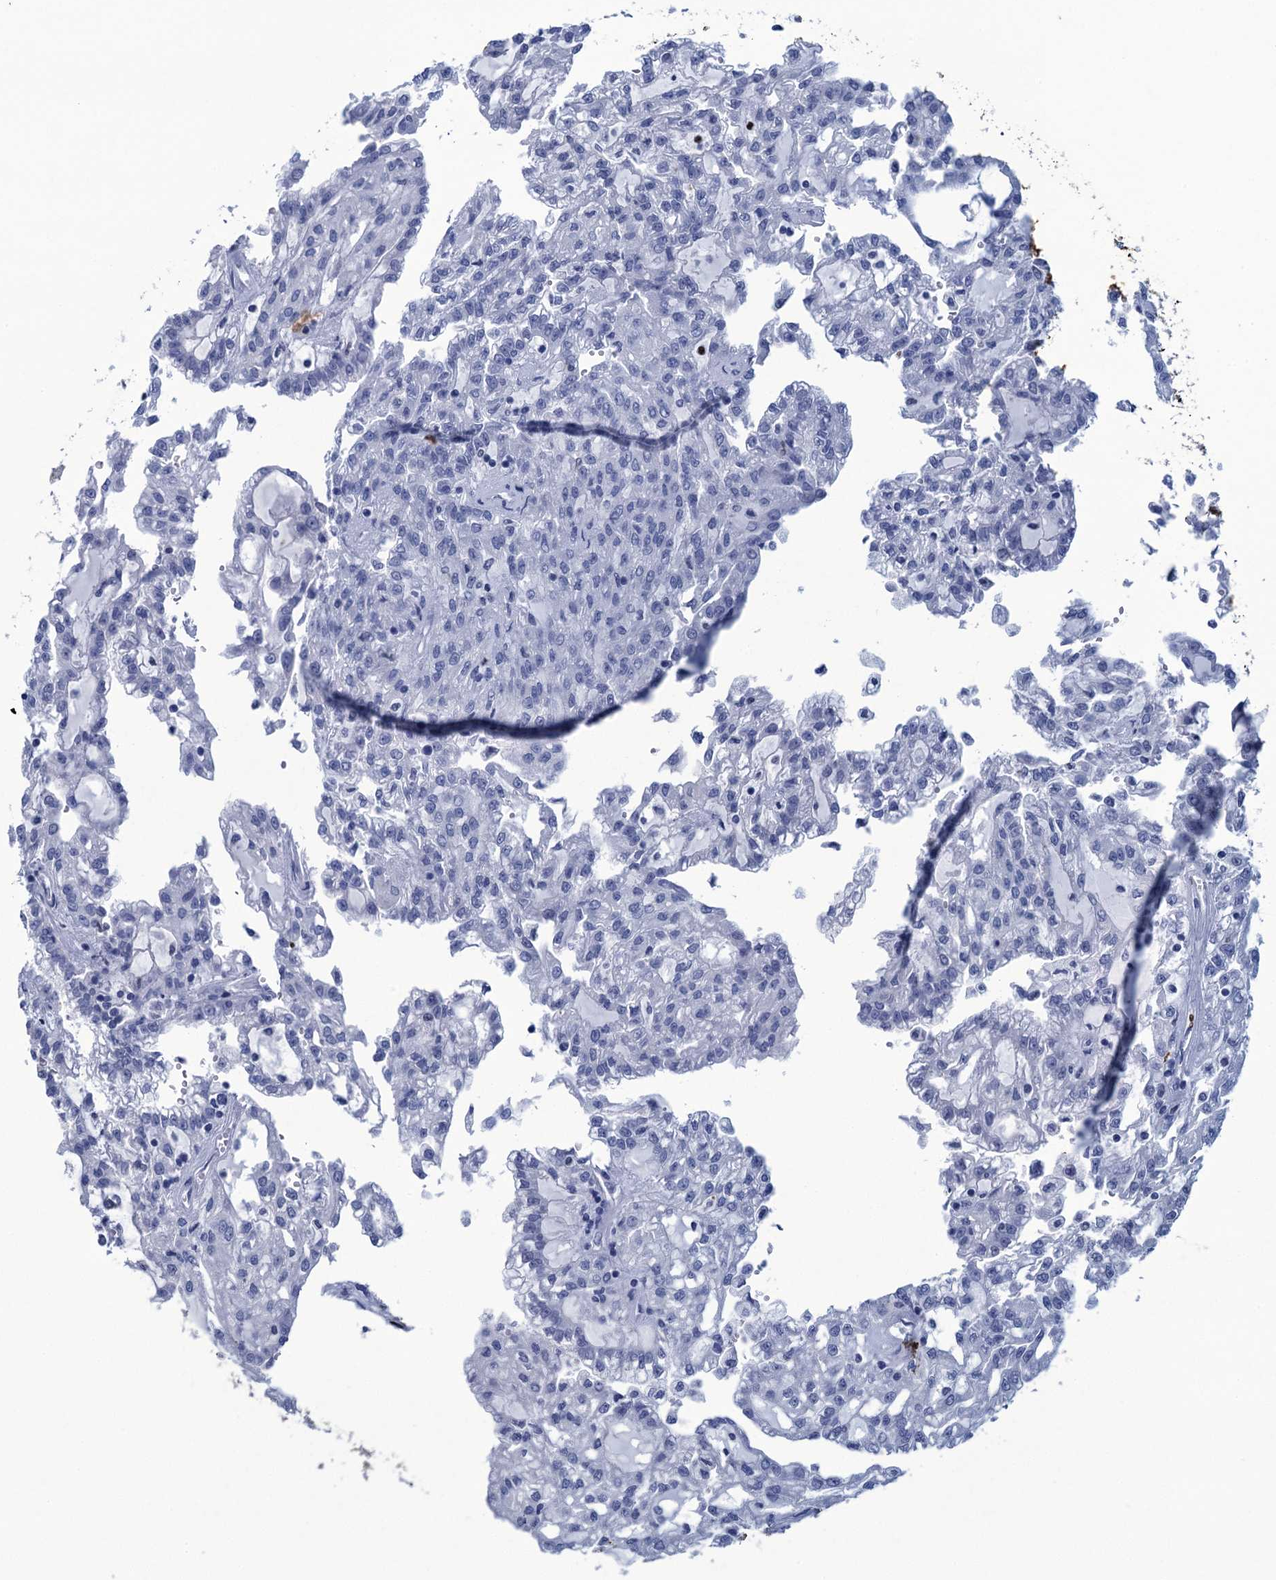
{"staining": {"intensity": "negative", "quantity": "none", "location": "none"}, "tissue": "renal cancer", "cell_type": "Tumor cells", "image_type": "cancer", "snomed": [{"axis": "morphology", "description": "Adenocarcinoma, NOS"}, {"axis": "topography", "description": "Kidney"}], "caption": "Immunohistochemistry photomicrograph of neoplastic tissue: renal adenocarcinoma stained with DAB (3,3'-diaminobenzidine) shows no significant protein expression in tumor cells. (Stains: DAB (3,3'-diaminobenzidine) immunohistochemistry with hematoxylin counter stain, Microscopy: brightfield microscopy at high magnification).", "gene": "RHCG", "patient": {"sex": "male", "age": 63}}